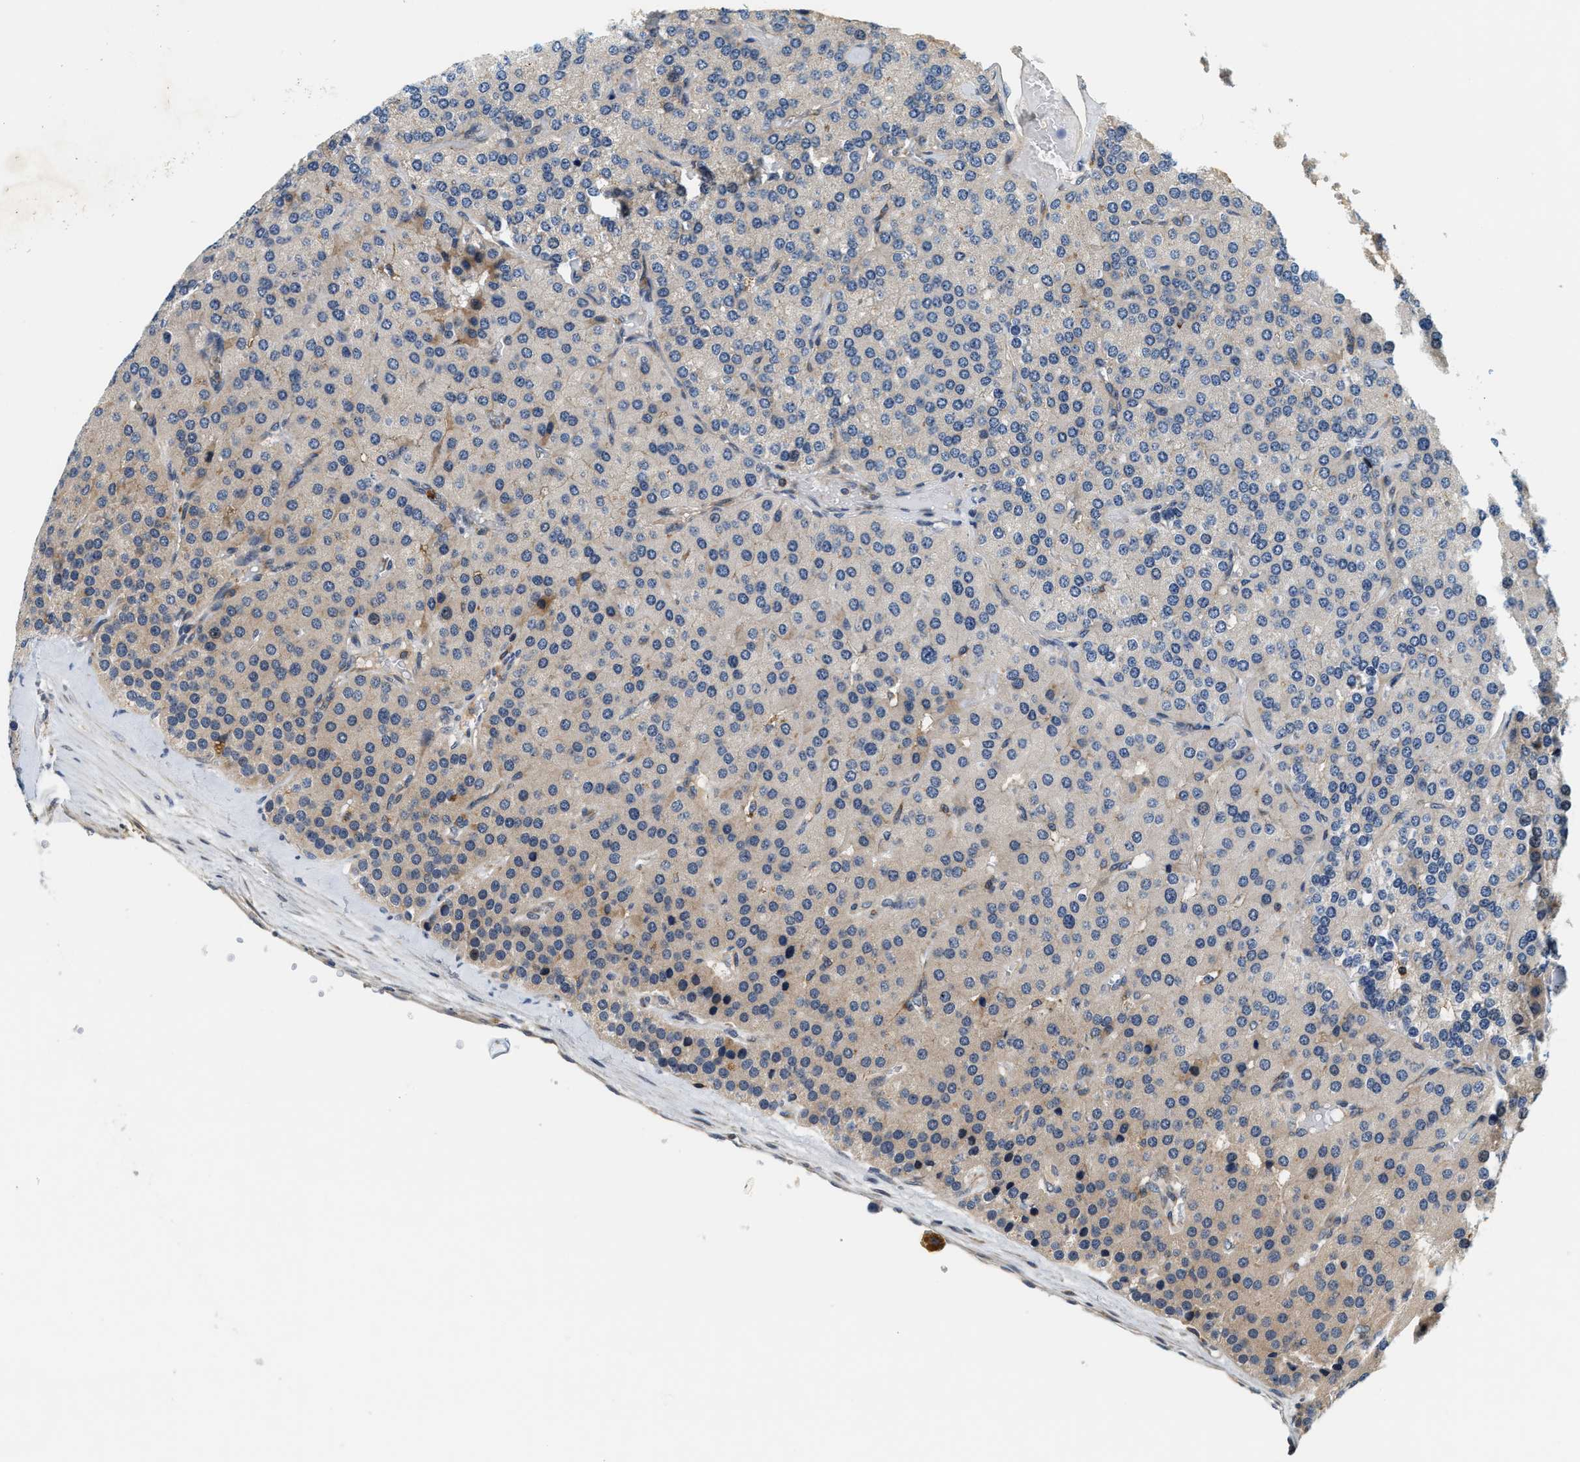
{"staining": {"intensity": "weak", "quantity": "25%-75%", "location": "cytoplasmic/membranous,nuclear"}, "tissue": "parathyroid gland", "cell_type": "Glandular cells", "image_type": "normal", "snomed": [{"axis": "morphology", "description": "Normal tissue, NOS"}, {"axis": "morphology", "description": "Adenoma, NOS"}, {"axis": "topography", "description": "Parathyroid gland"}], "caption": "DAB (3,3'-diaminobenzidine) immunohistochemical staining of unremarkable parathyroid gland reveals weak cytoplasmic/membranous,nuclear protein expression in approximately 25%-75% of glandular cells. The protein is shown in brown color, while the nuclei are stained blue.", "gene": "SAMD9", "patient": {"sex": "female", "age": 86}}